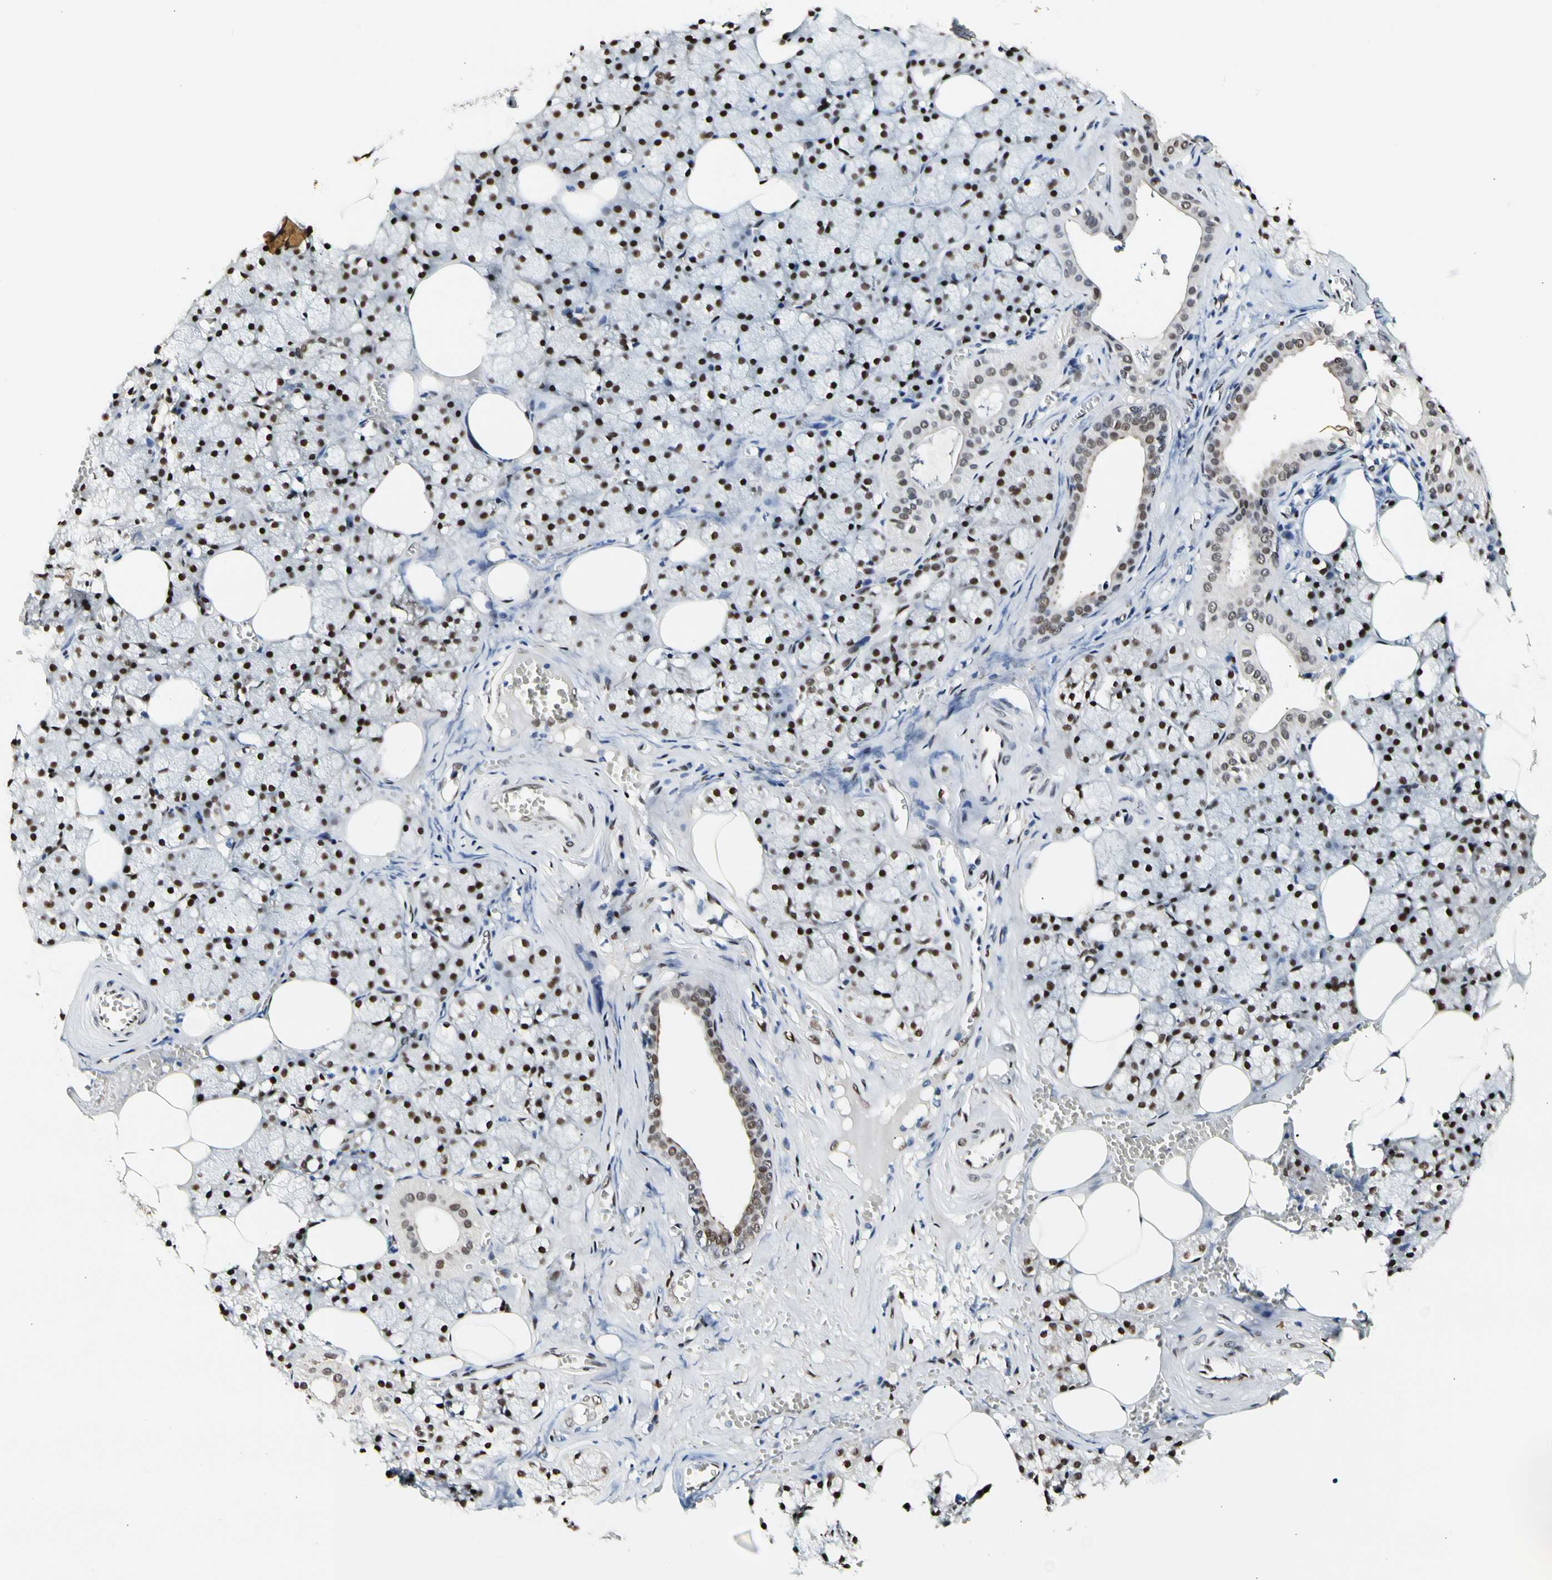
{"staining": {"intensity": "moderate", "quantity": ">75%", "location": "nuclear"}, "tissue": "salivary gland", "cell_type": "Glandular cells", "image_type": "normal", "snomed": [{"axis": "morphology", "description": "Normal tissue, NOS"}, {"axis": "topography", "description": "Salivary gland"}], "caption": "Glandular cells display medium levels of moderate nuclear positivity in about >75% of cells in normal human salivary gland. Using DAB (3,3'-diaminobenzidine) (brown) and hematoxylin (blue) stains, captured at high magnification using brightfield microscopy.", "gene": "NFIA", "patient": {"sex": "male", "age": 62}}